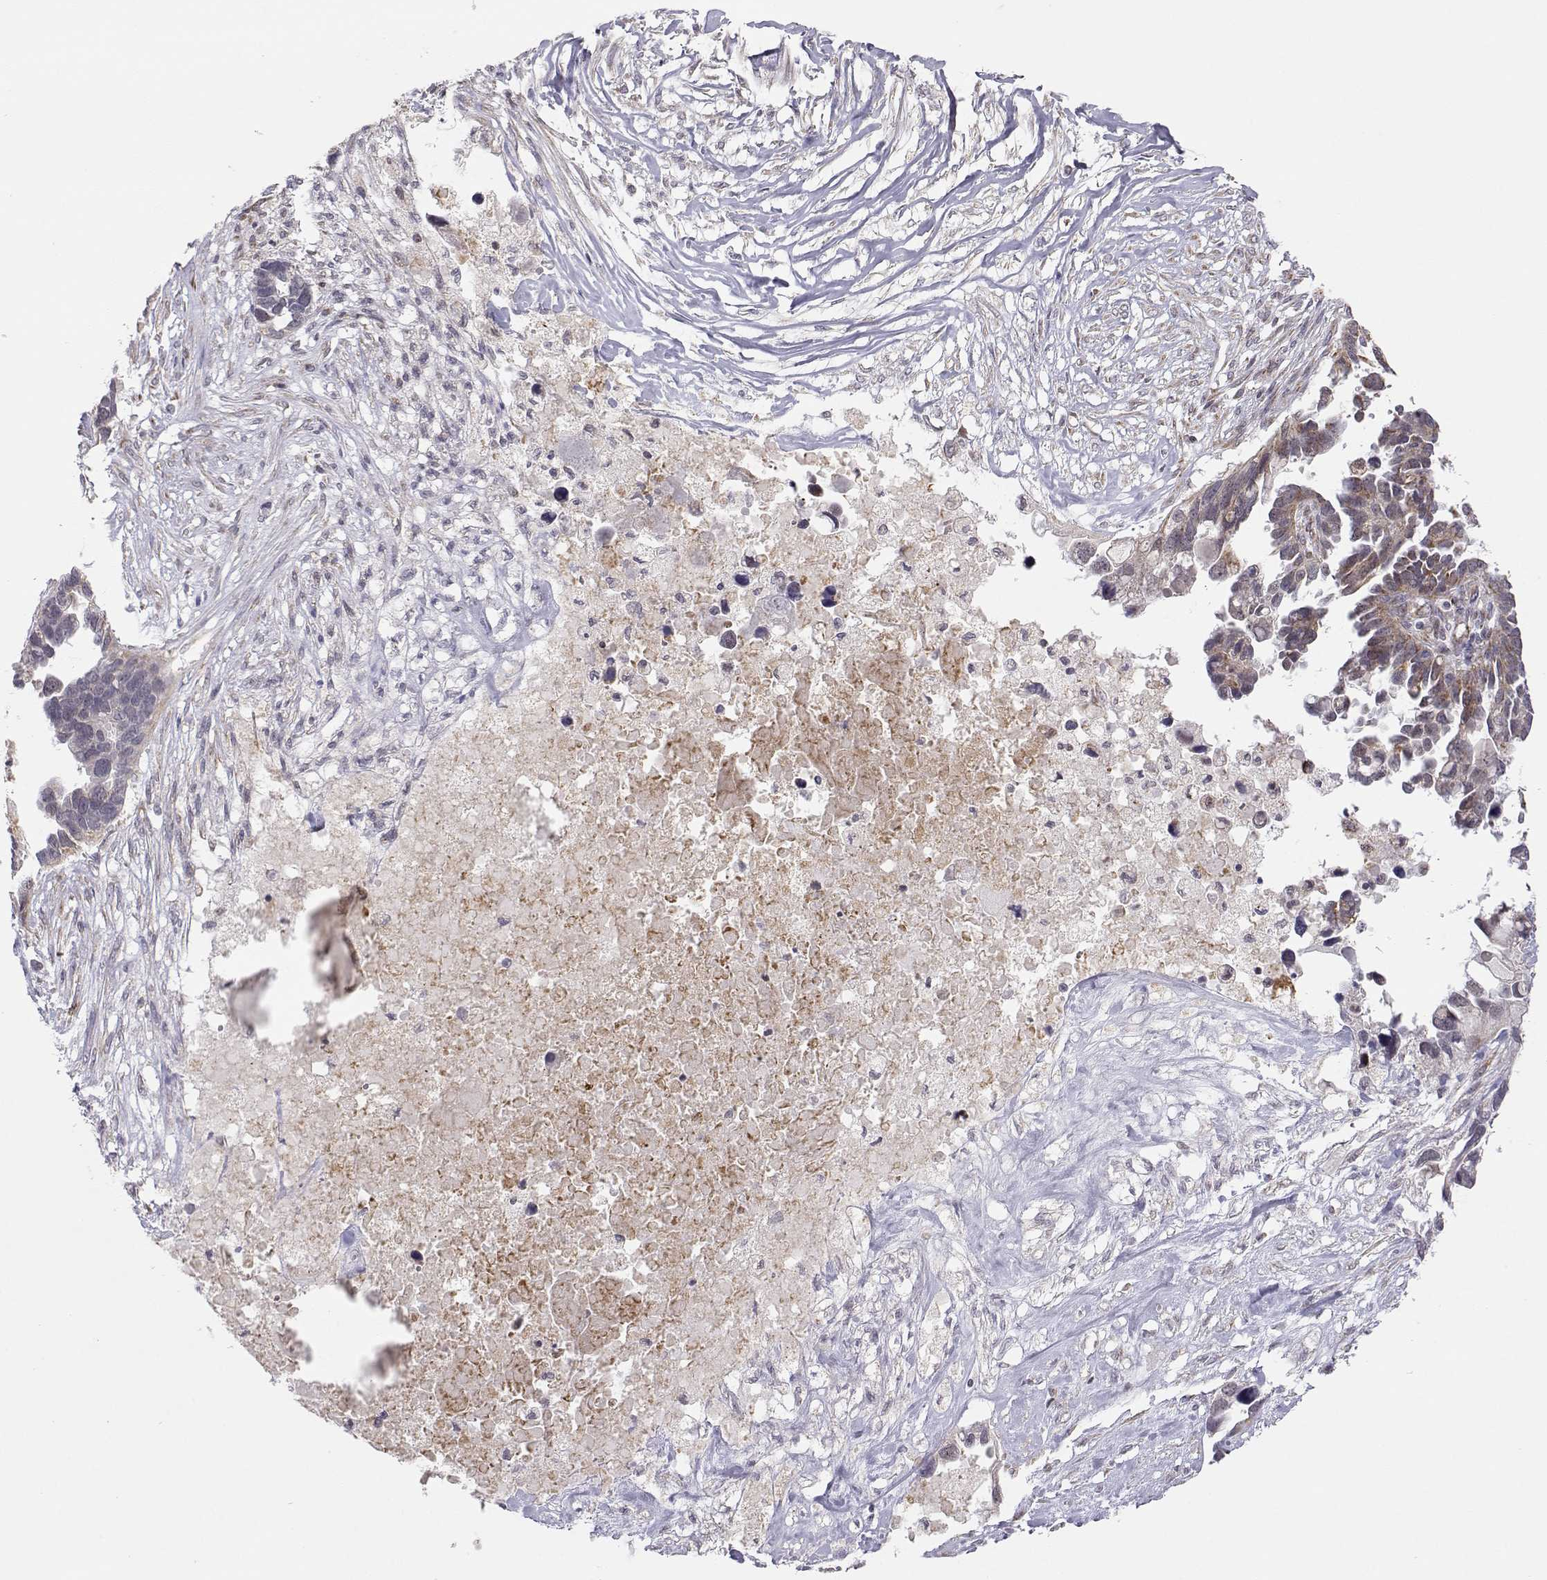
{"staining": {"intensity": "weak", "quantity": ">75%", "location": "cytoplasmic/membranous"}, "tissue": "ovarian cancer", "cell_type": "Tumor cells", "image_type": "cancer", "snomed": [{"axis": "morphology", "description": "Cystadenocarcinoma, serous, NOS"}, {"axis": "topography", "description": "Ovary"}], "caption": "DAB immunohistochemical staining of serous cystadenocarcinoma (ovarian) exhibits weak cytoplasmic/membranous protein positivity in approximately >75% of tumor cells. The staining is performed using DAB brown chromogen to label protein expression. The nuclei are counter-stained blue using hematoxylin.", "gene": "EXOG", "patient": {"sex": "female", "age": 54}}